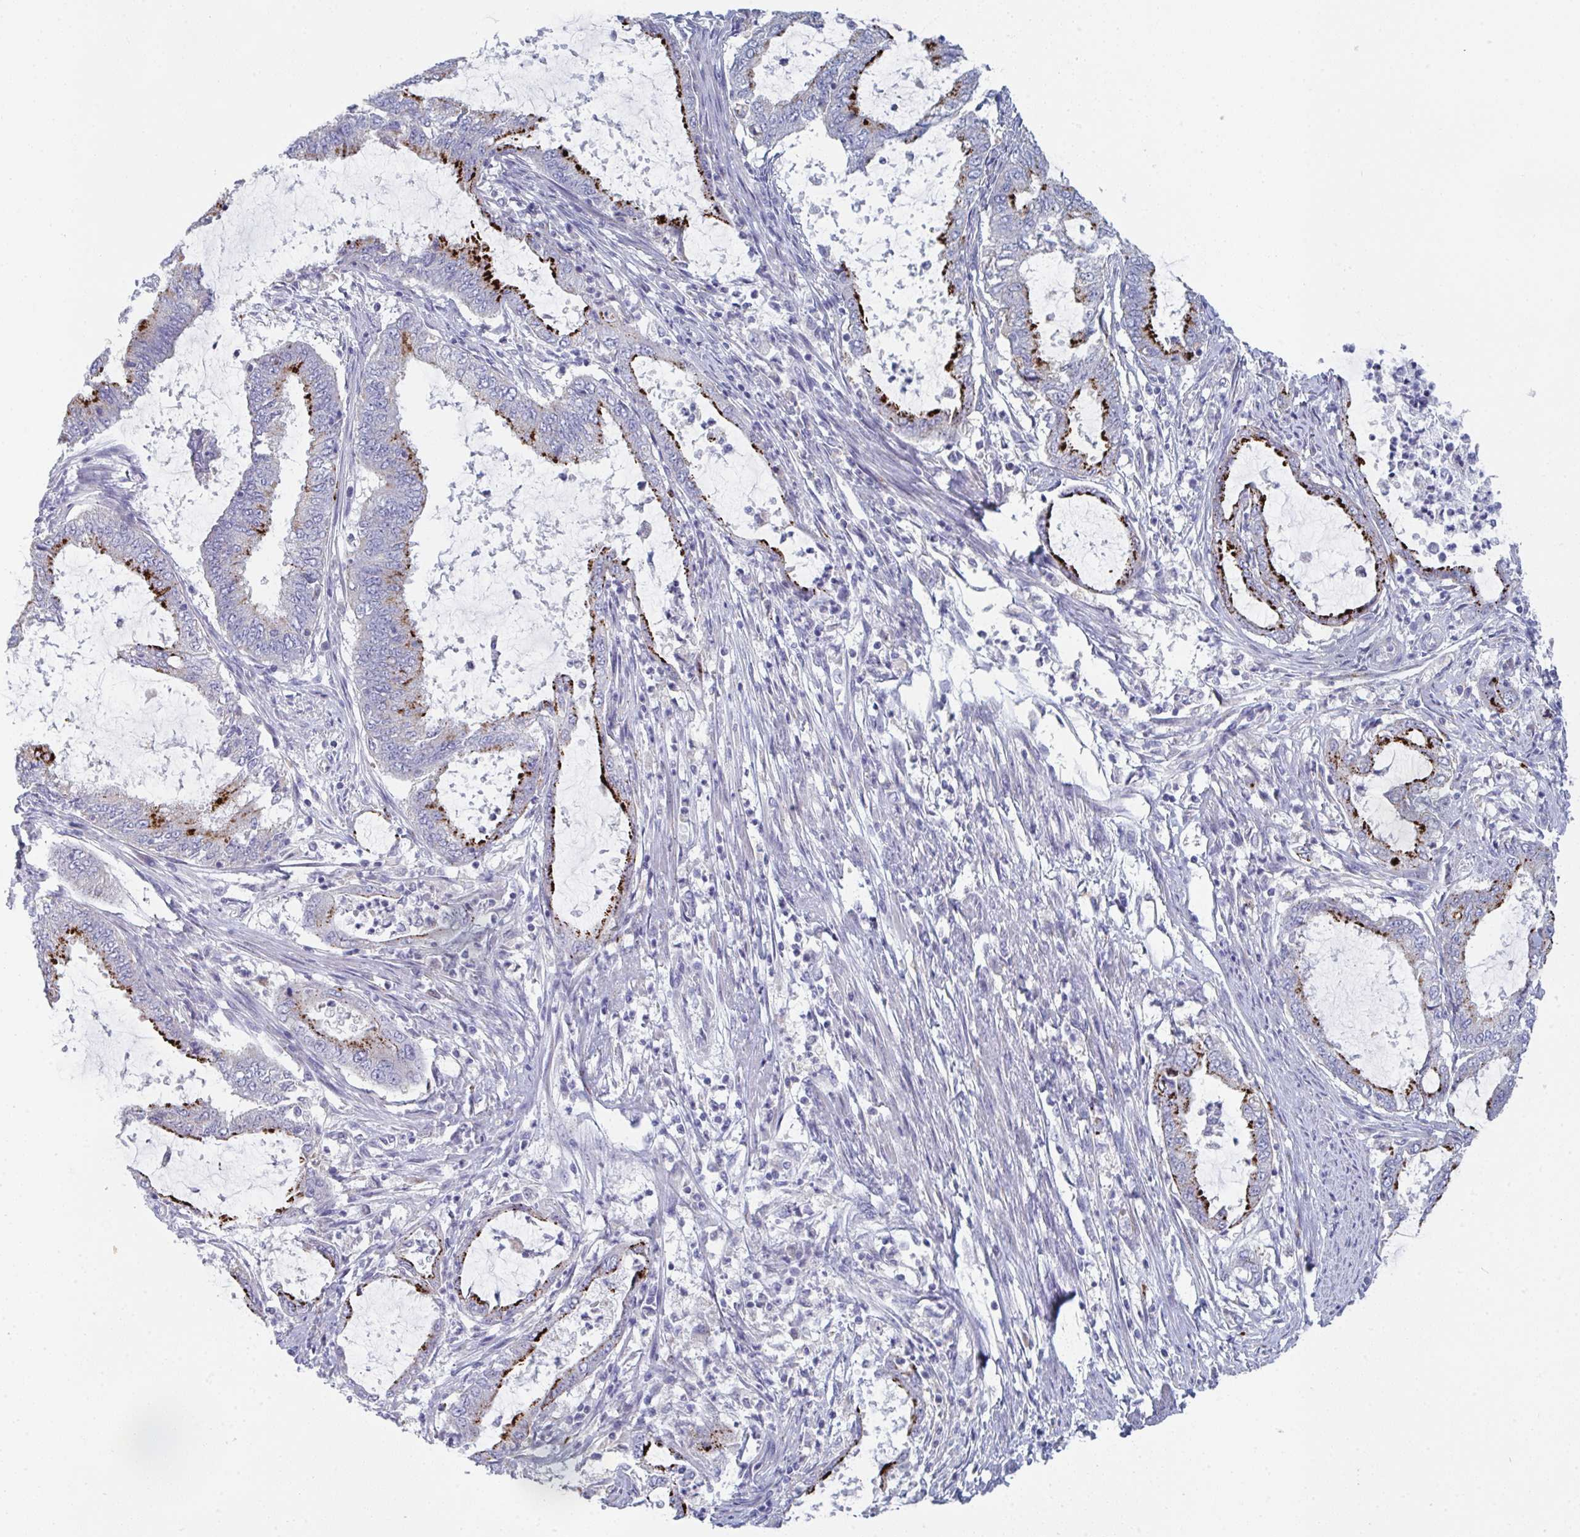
{"staining": {"intensity": "strong", "quantity": "<25%", "location": "cytoplasmic/membranous"}, "tissue": "endometrial cancer", "cell_type": "Tumor cells", "image_type": "cancer", "snomed": [{"axis": "morphology", "description": "Adenocarcinoma, NOS"}, {"axis": "topography", "description": "Endometrium"}], "caption": "Tumor cells demonstrate strong cytoplasmic/membranous positivity in about <25% of cells in adenocarcinoma (endometrial).", "gene": "HGFAC", "patient": {"sex": "female", "age": 51}}